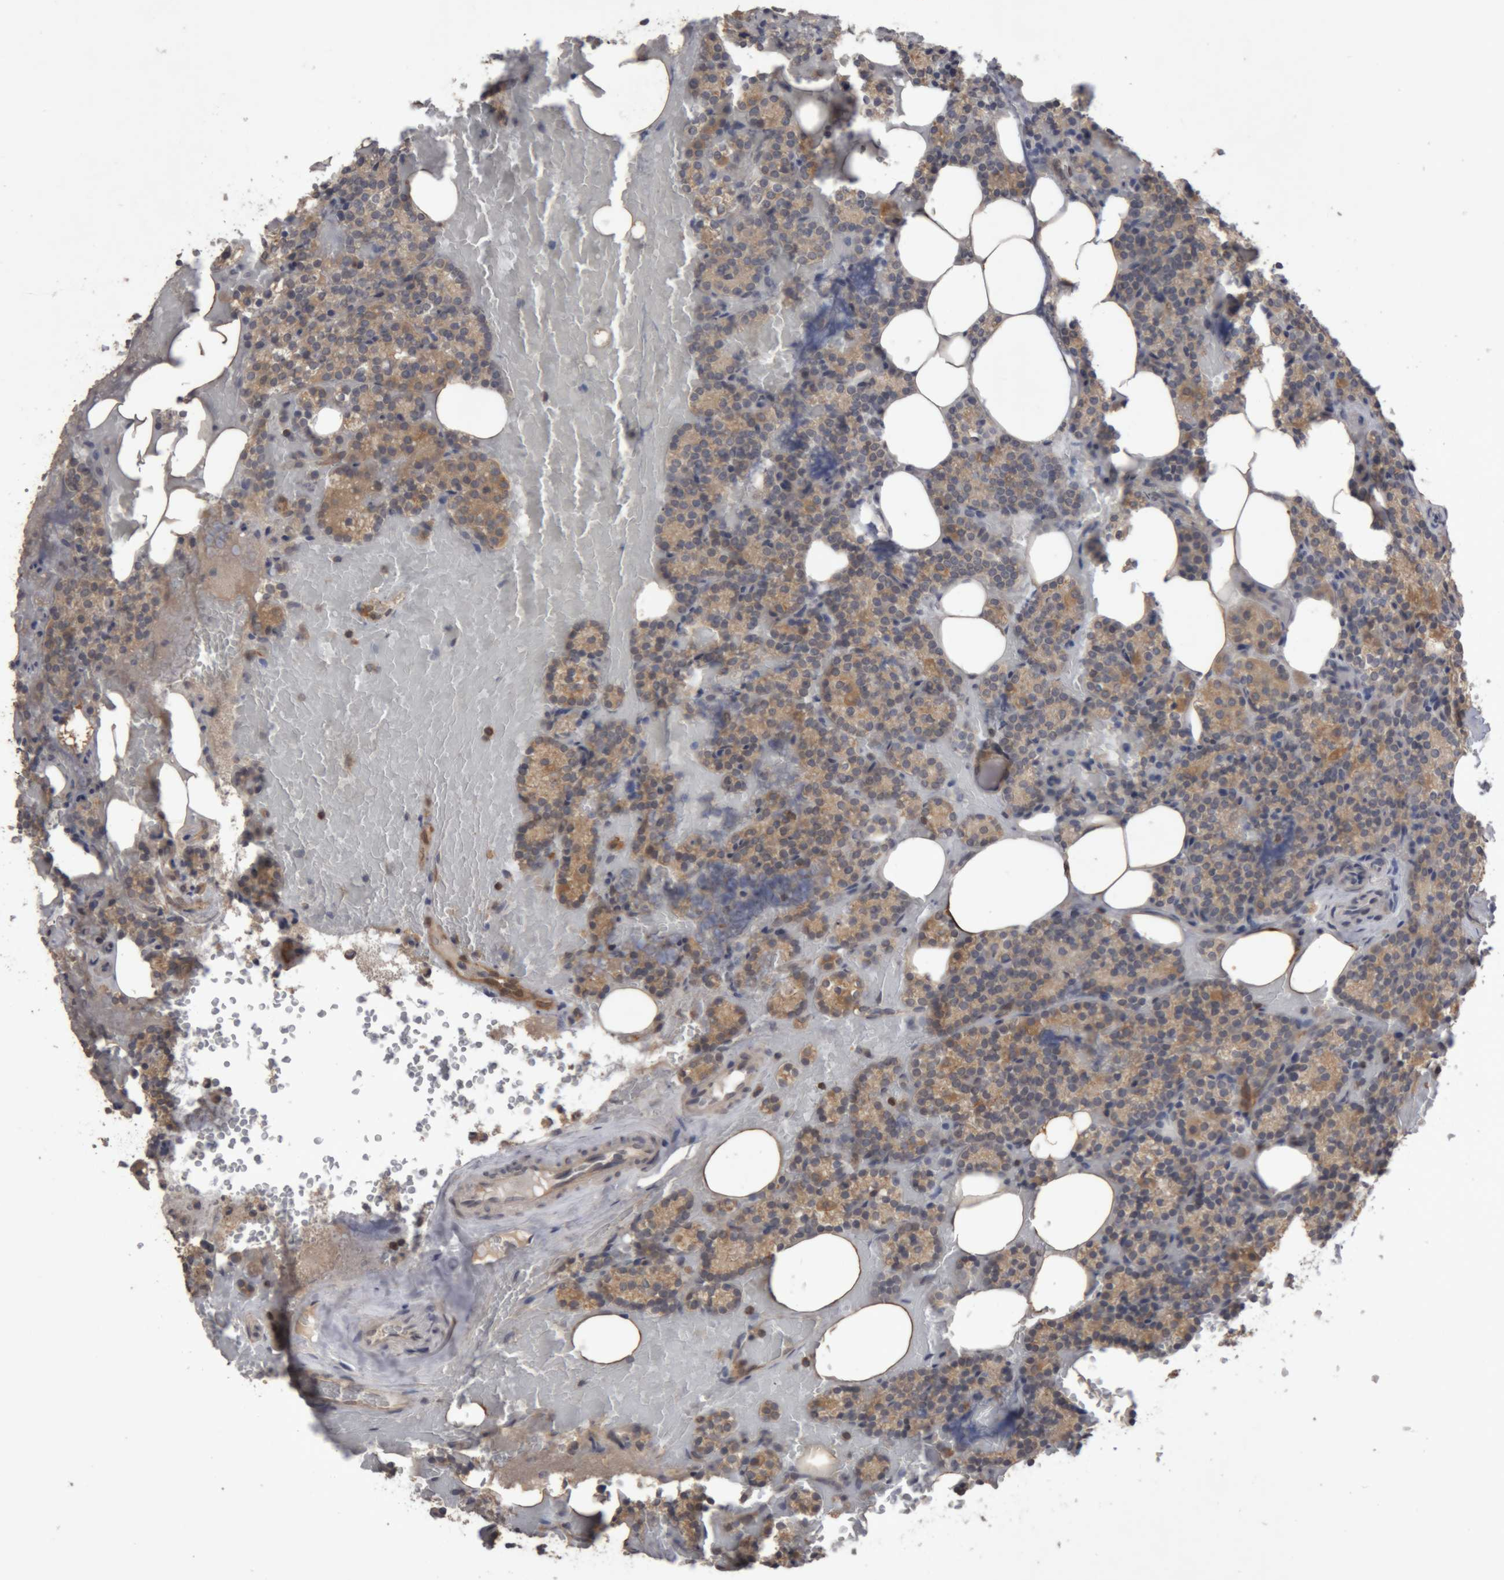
{"staining": {"intensity": "moderate", "quantity": ">75%", "location": "cytoplasmic/membranous,nuclear"}, "tissue": "parathyroid gland", "cell_type": "Glandular cells", "image_type": "normal", "snomed": [{"axis": "morphology", "description": "Normal tissue, NOS"}, {"axis": "topography", "description": "Parathyroid gland"}], "caption": "Parathyroid gland was stained to show a protein in brown. There is medium levels of moderate cytoplasmic/membranous,nuclear staining in approximately >75% of glandular cells. (Stains: DAB in brown, nuclei in blue, Microscopy: brightfield microscopy at high magnification).", "gene": "NFATC2", "patient": {"sex": "female", "age": 78}}